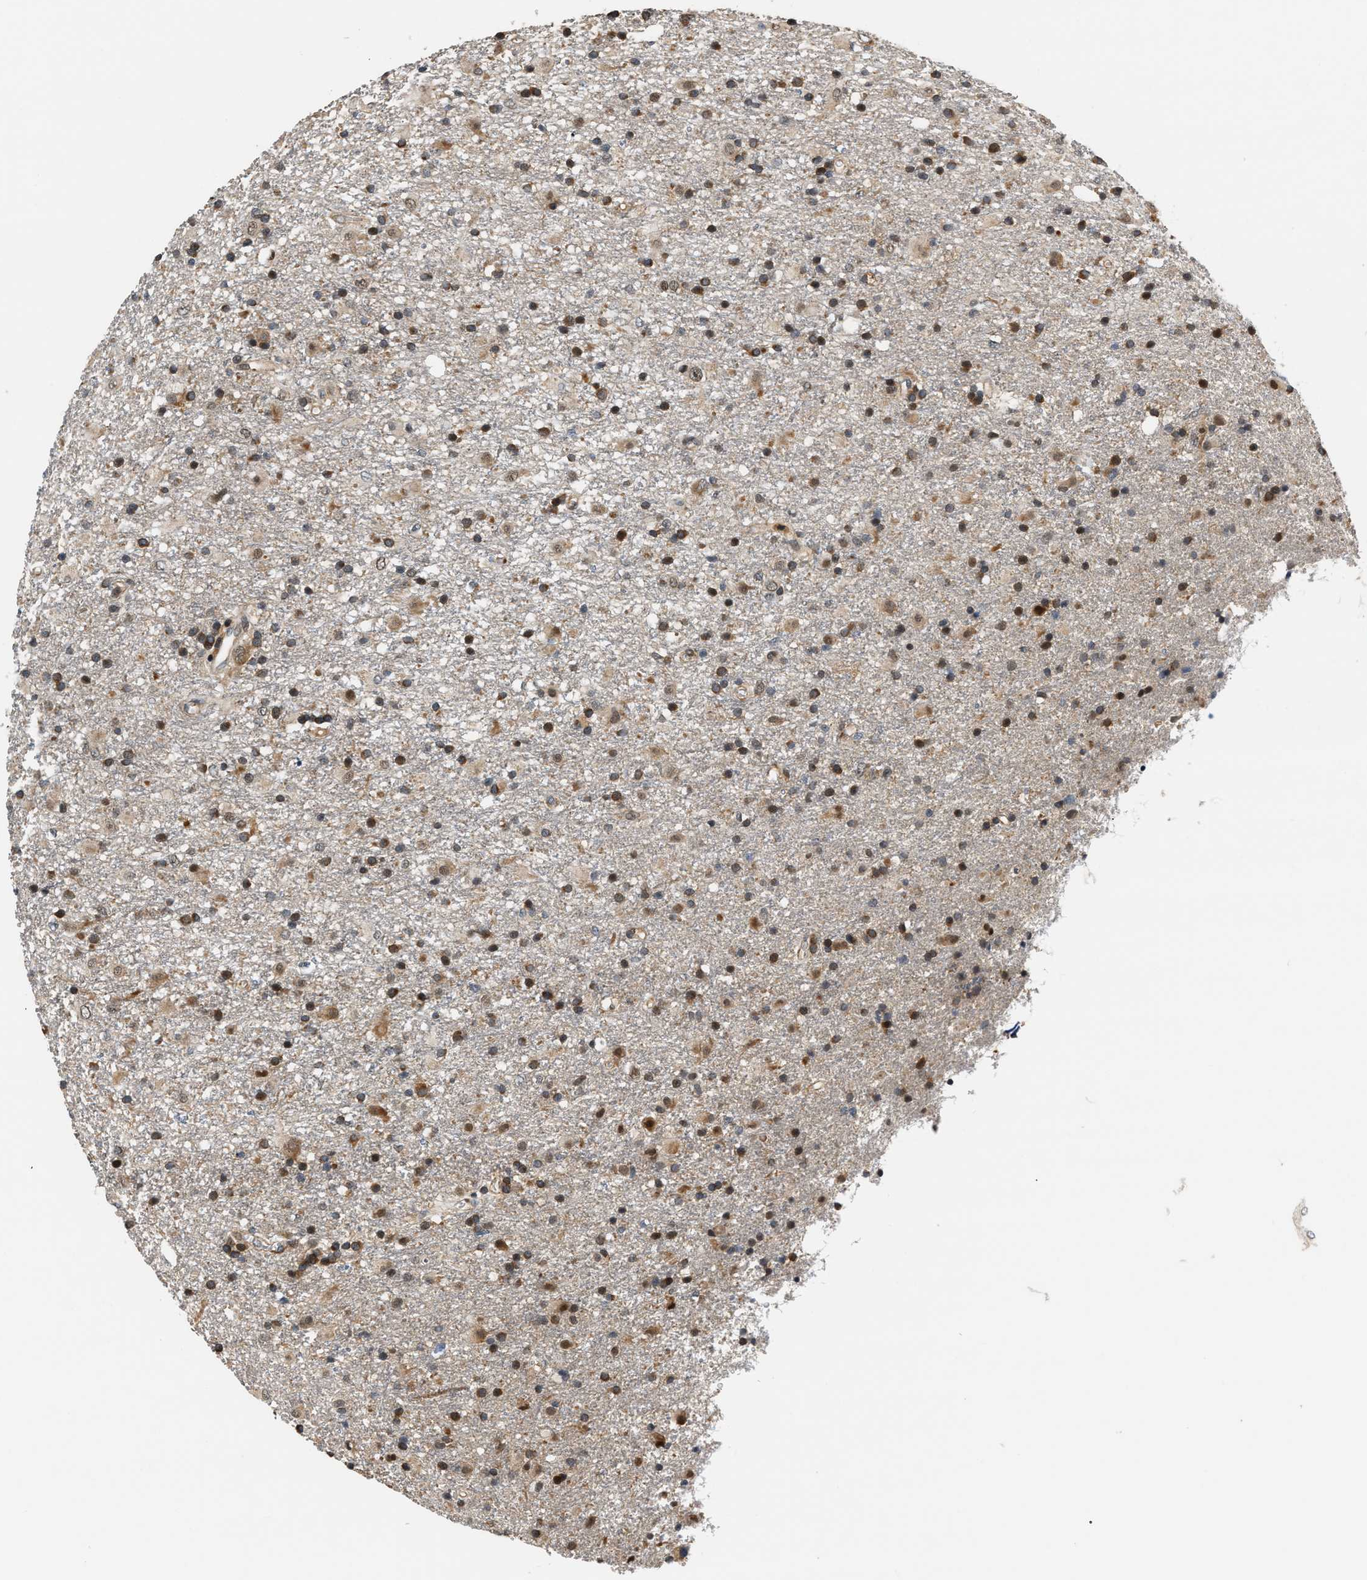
{"staining": {"intensity": "moderate", "quantity": ">75%", "location": "nuclear"}, "tissue": "glioma", "cell_type": "Tumor cells", "image_type": "cancer", "snomed": [{"axis": "morphology", "description": "Glioma, malignant, Low grade"}, {"axis": "topography", "description": "Brain"}], "caption": "Protein staining displays moderate nuclear expression in about >75% of tumor cells in low-grade glioma (malignant).", "gene": "TUT7", "patient": {"sex": "male", "age": 65}}